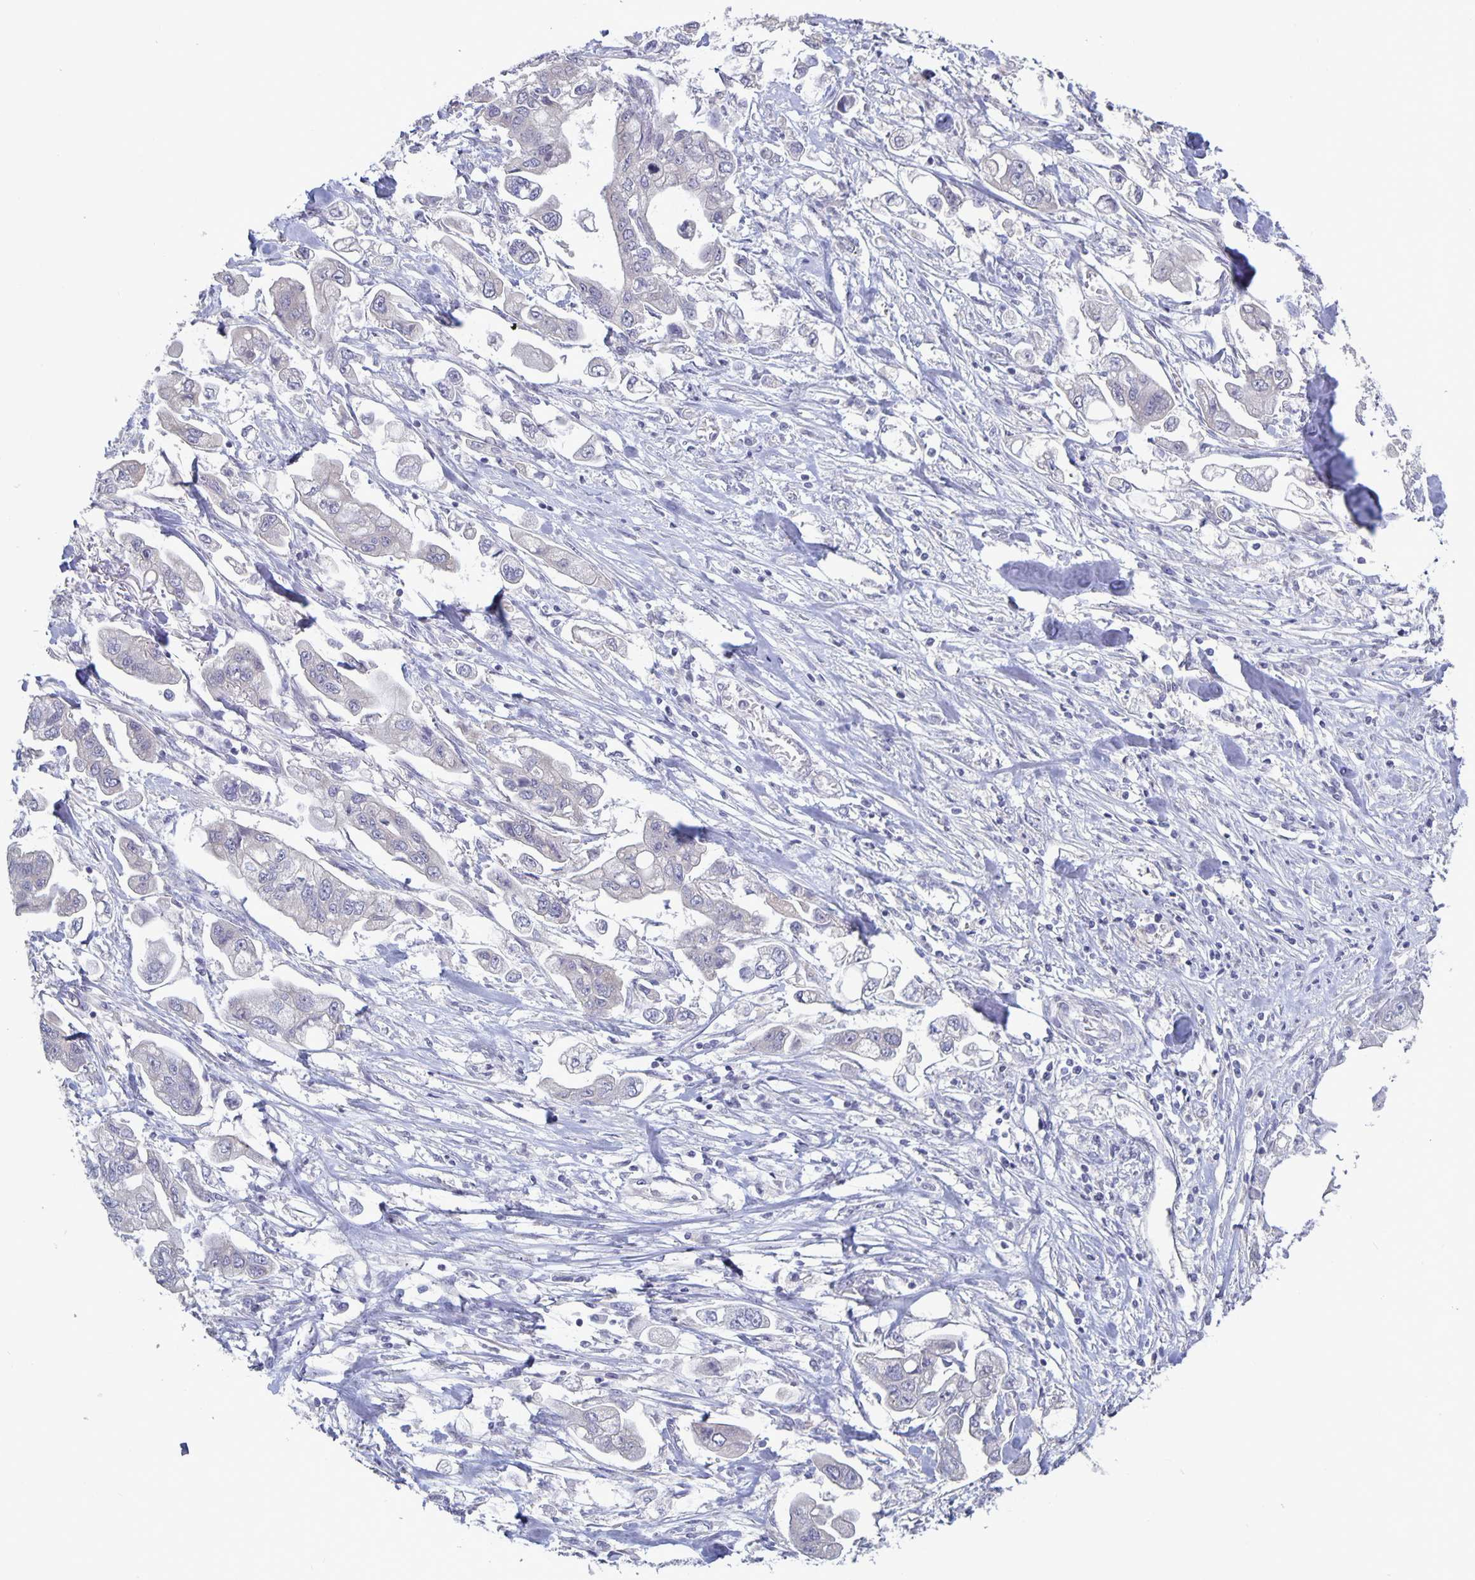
{"staining": {"intensity": "negative", "quantity": "none", "location": "none"}, "tissue": "stomach cancer", "cell_type": "Tumor cells", "image_type": "cancer", "snomed": [{"axis": "morphology", "description": "Adenocarcinoma, NOS"}, {"axis": "topography", "description": "Stomach"}], "caption": "DAB immunohistochemical staining of human stomach cancer (adenocarcinoma) reveals no significant staining in tumor cells.", "gene": "PLCB3", "patient": {"sex": "male", "age": 62}}